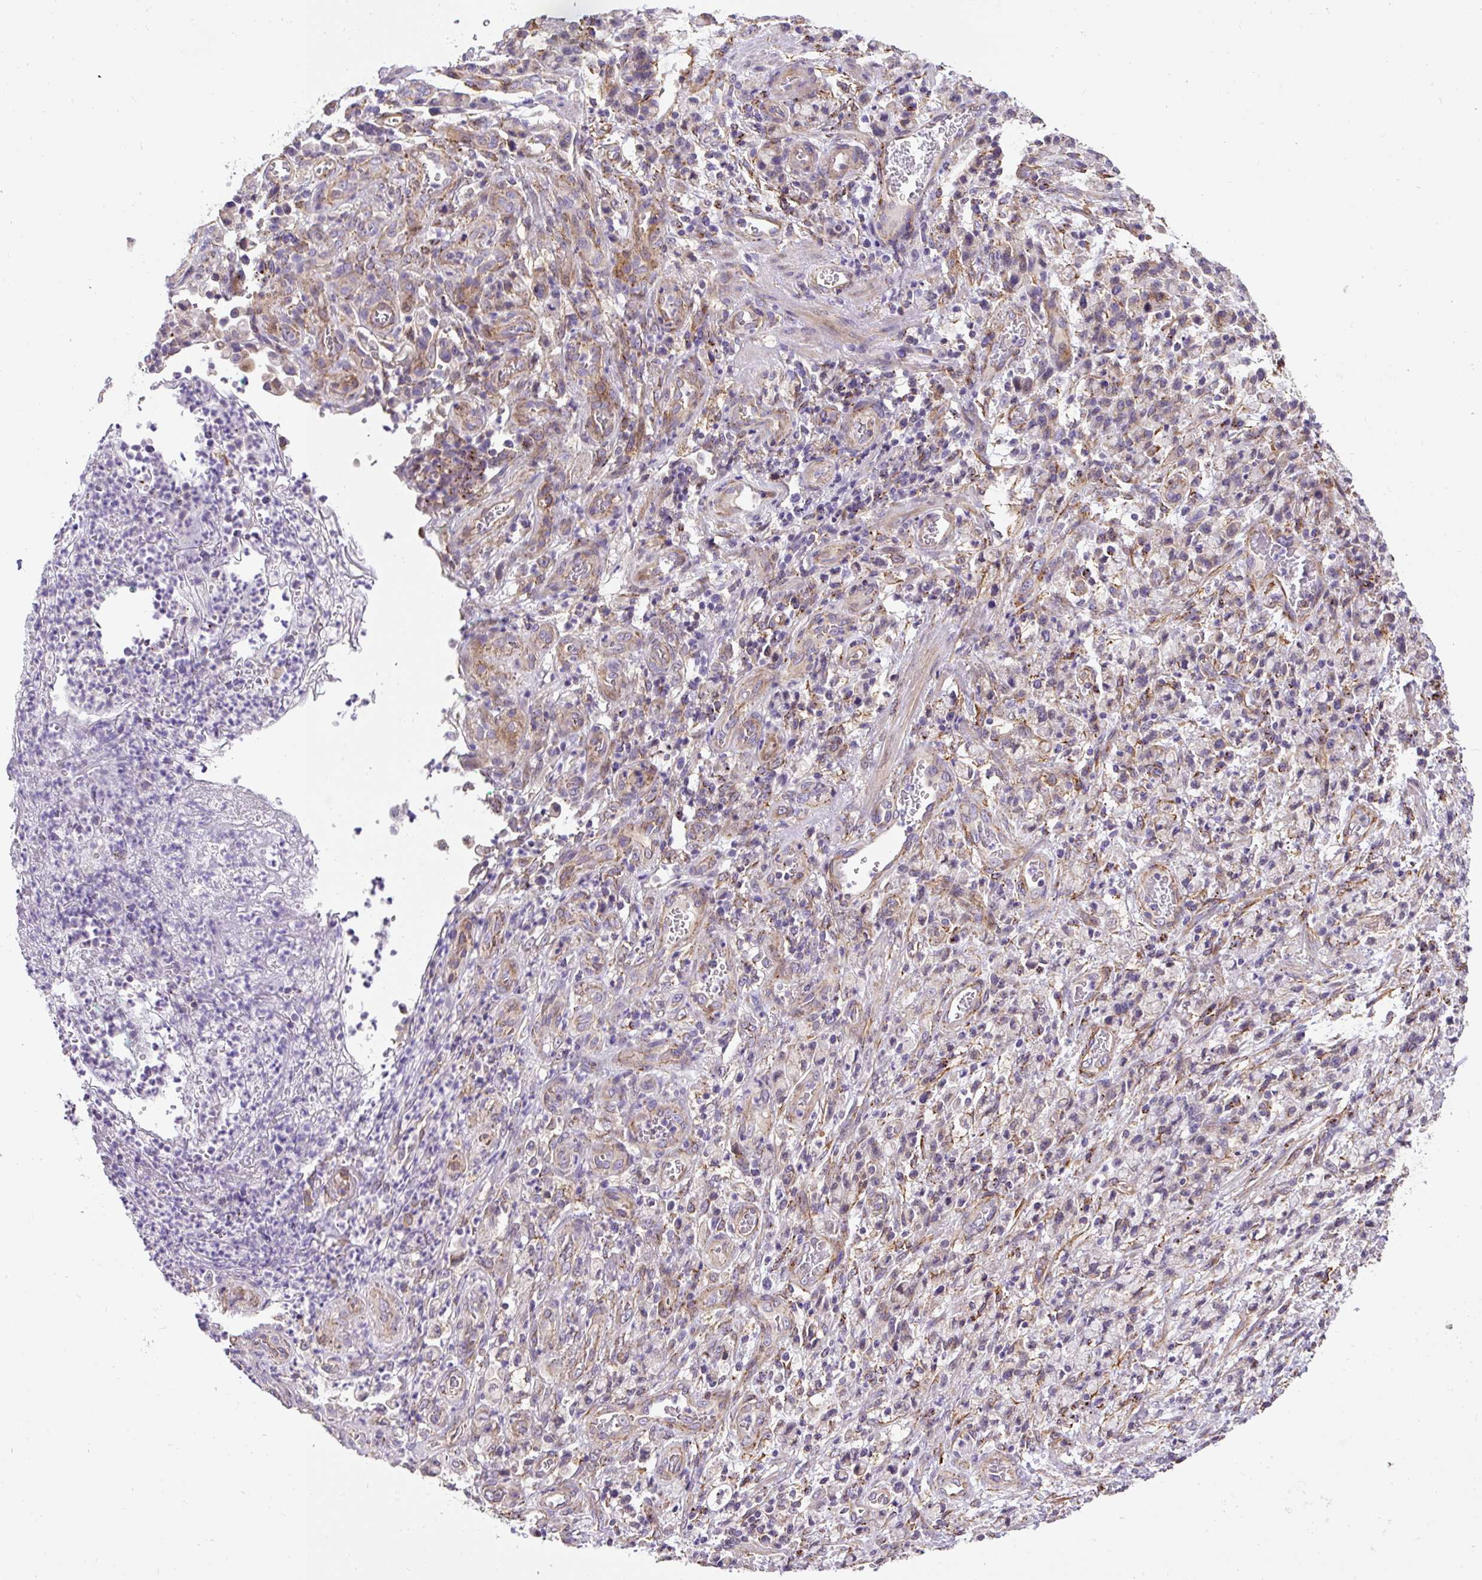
{"staining": {"intensity": "weak", "quantity": "<25%", "location": "cytoplasmic/membranous"}, "tissue": "stomach cancer", "cell_type": "Tumor cells", "image_type": "cancer", "snomed": [{"axis": "morphology", "description": "Adenocarcinoma, NOS"}, {"axis": "topography", "description": "Stomach"}], "caption": "Human stomach cancer (adenocarcinoma) stained for a protein using immunohistochemistry (IHC) exhibits no staining in tumor cells.", "gene": "RNF170", "patient": {"sex": "male", "age": 77}}